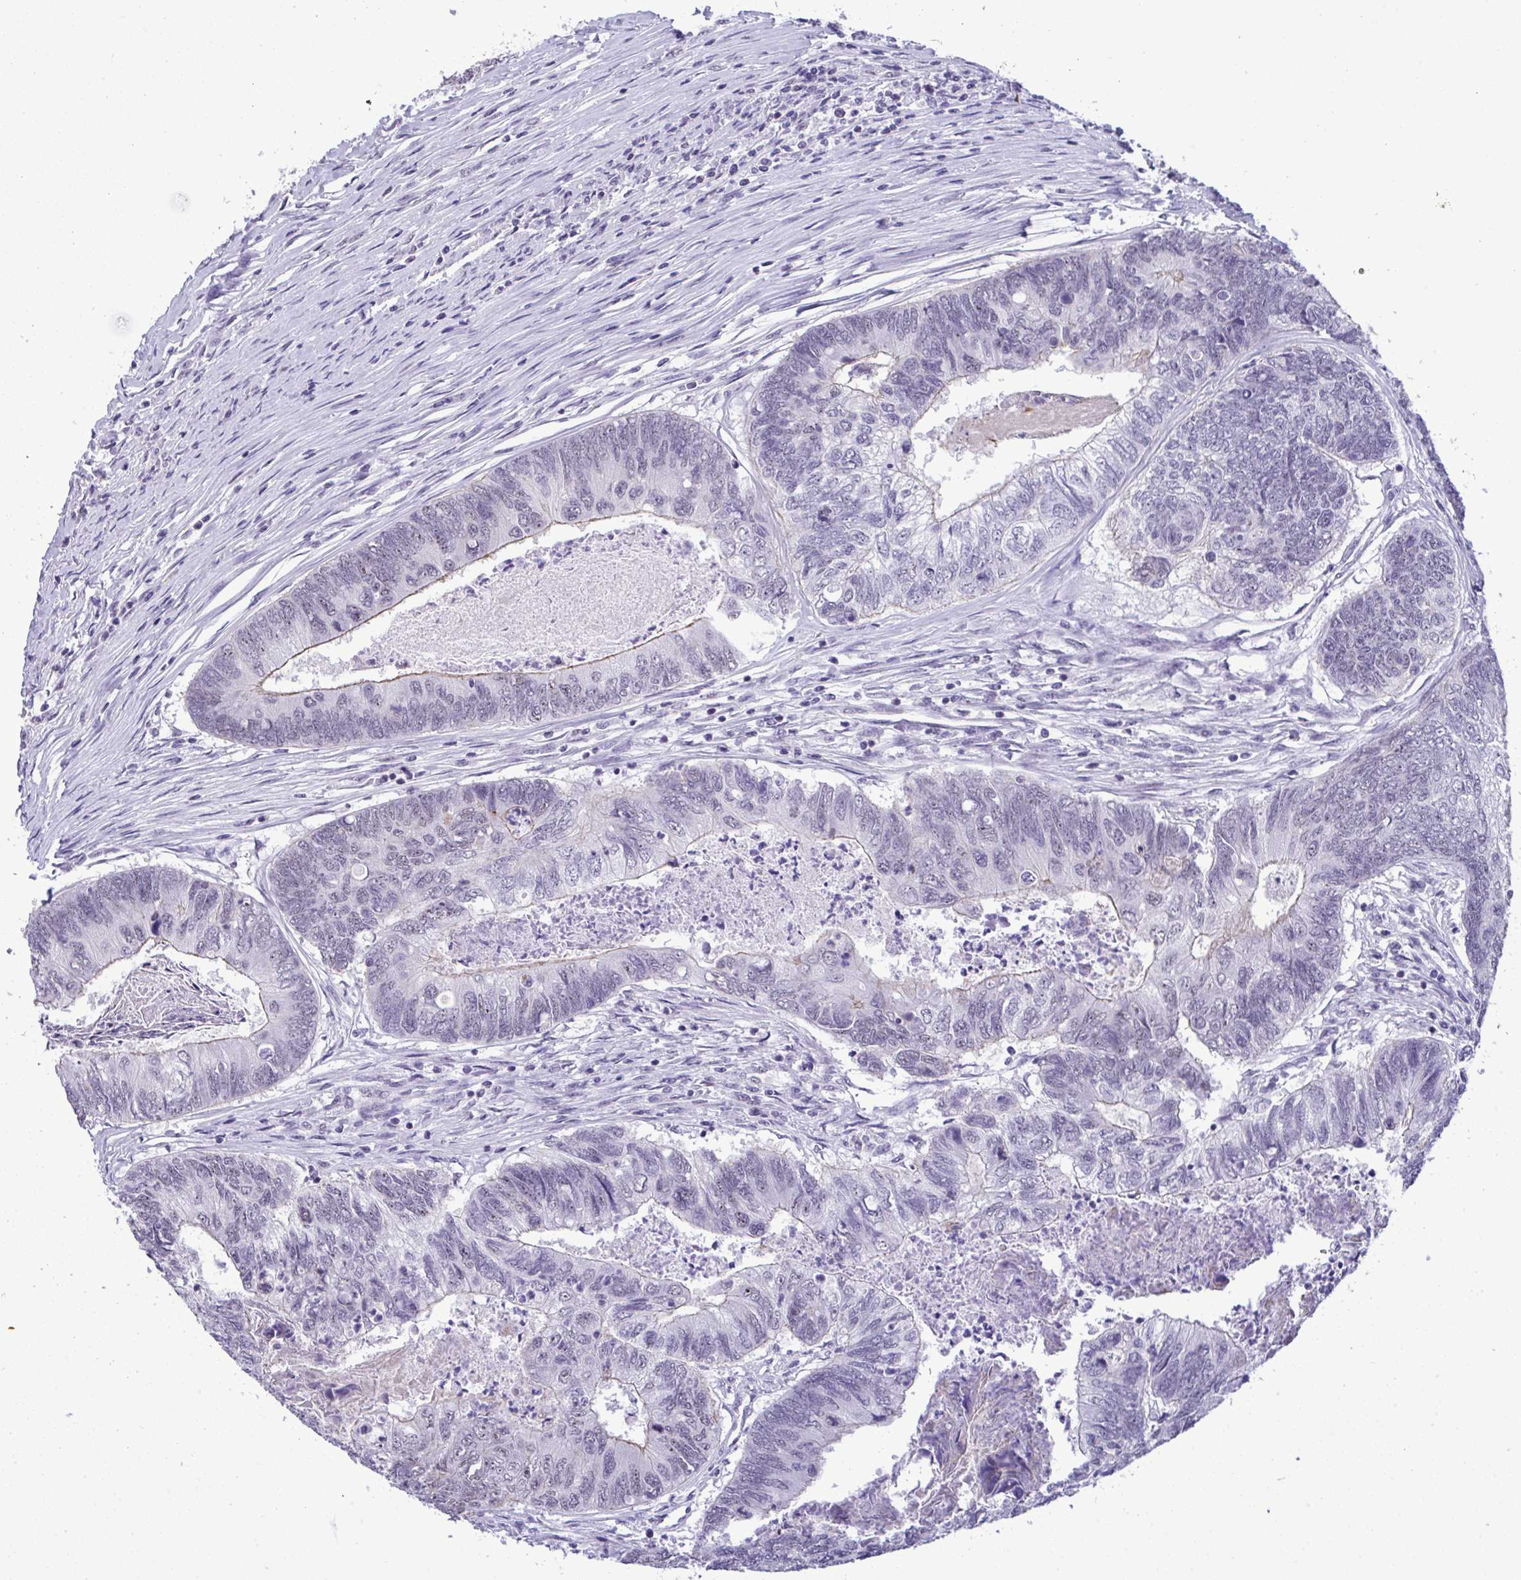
{"staining": {"intensity": "negative", "quantity": "none", "location": "none"}, "tissue": "colorectal cancer", "cell_type": "Tumor cells", "image_type": "cancer", "snomed": [{"axis": "morphology", "description": "Adenocarcinoma, NOS"}, {"axis": "topography", "description": "Colon"}], "caption": "Human colorectal cancer (adenocarcinoma) stained for a protein using immunohistochemistry (IHC) demonstrates no positivity in tumor cells.", "gene": "YBX2", "patient": {"sex": "female", "age": 67}}